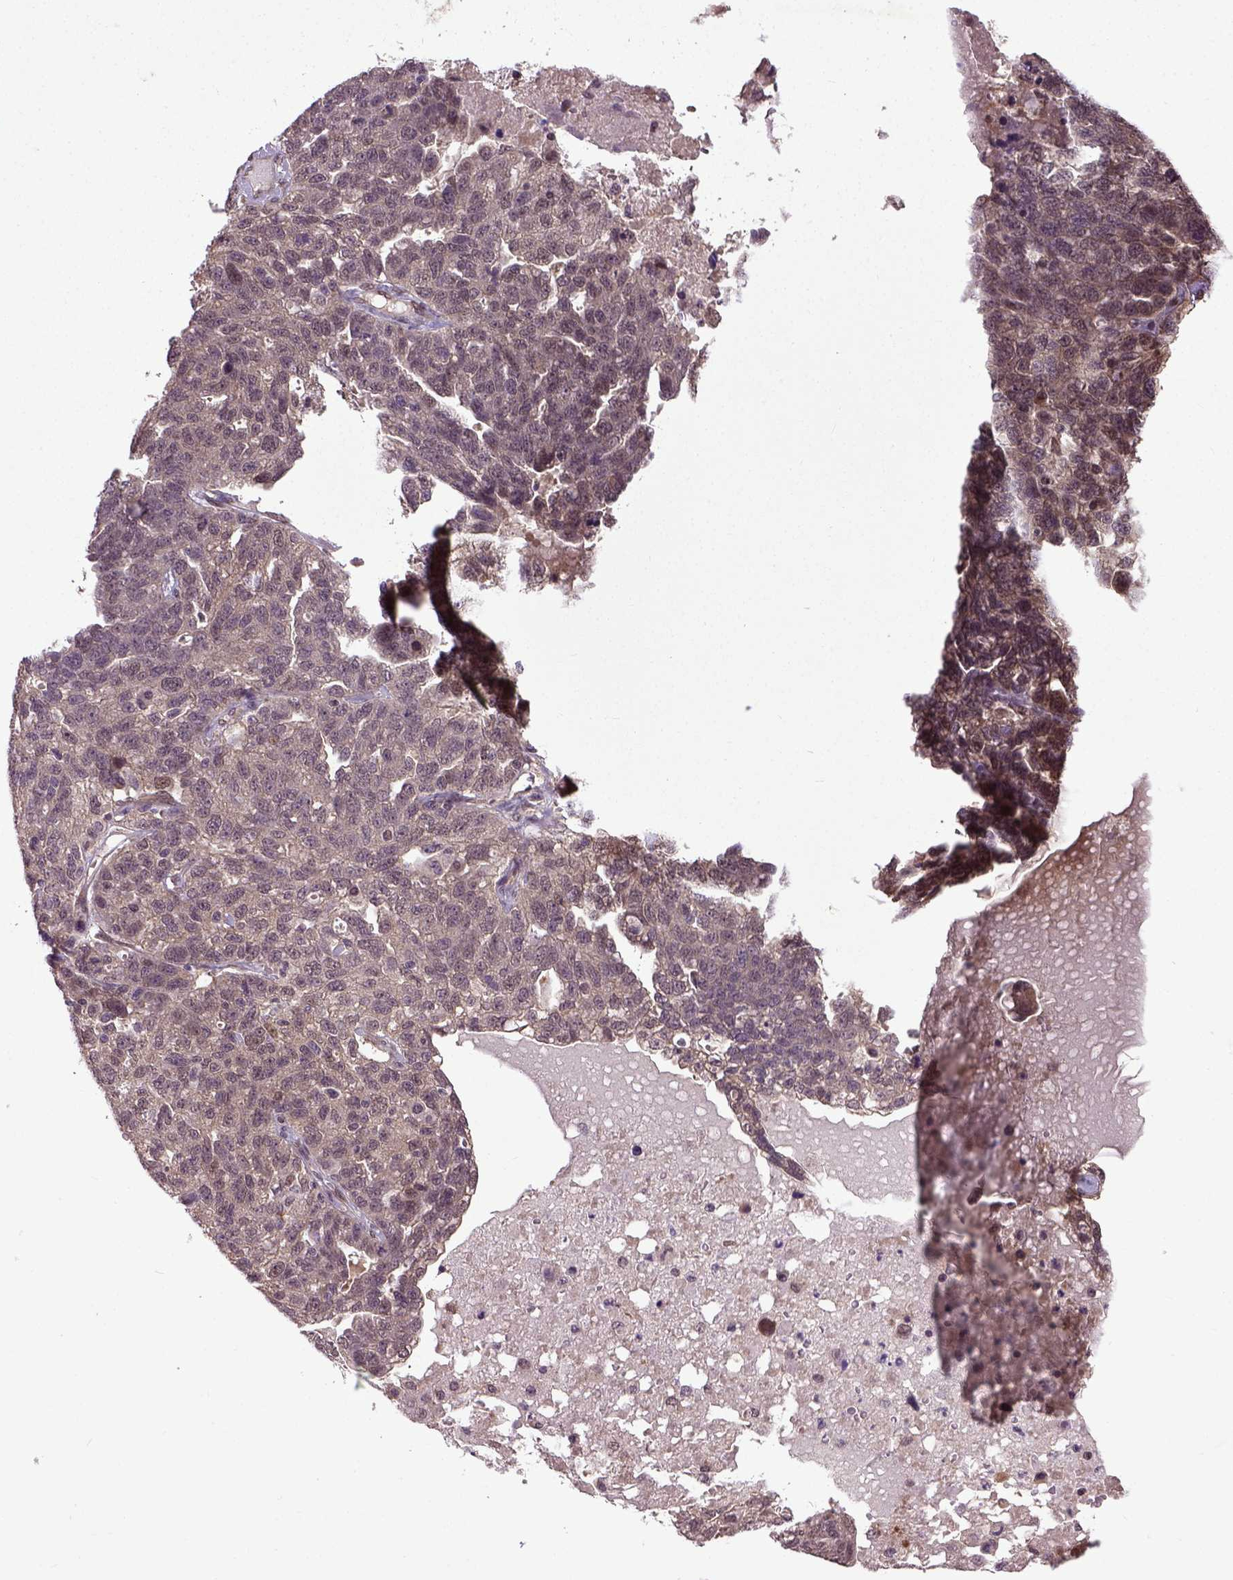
{"staining": {"intensity": "weak", "quantity": "<25%", "location": "nuclear"}, "tissue": "ovarian cancer", "cell_type": "Tumor cells", "image_type": "cancer", "snomed": [{"axis": "morphology", "description": "Cystadenocarcinoma, serous, NOS"}, {"axis": "topography", "description": "Ovary"}], "caption": "Ovarian cancer (serous cystadenocarcinoma) was stained to show a protein in brown. There is no significant positivity in tumor cells.", "gene": "UBA3", "patient": {"sex": "female", "age": 71}}